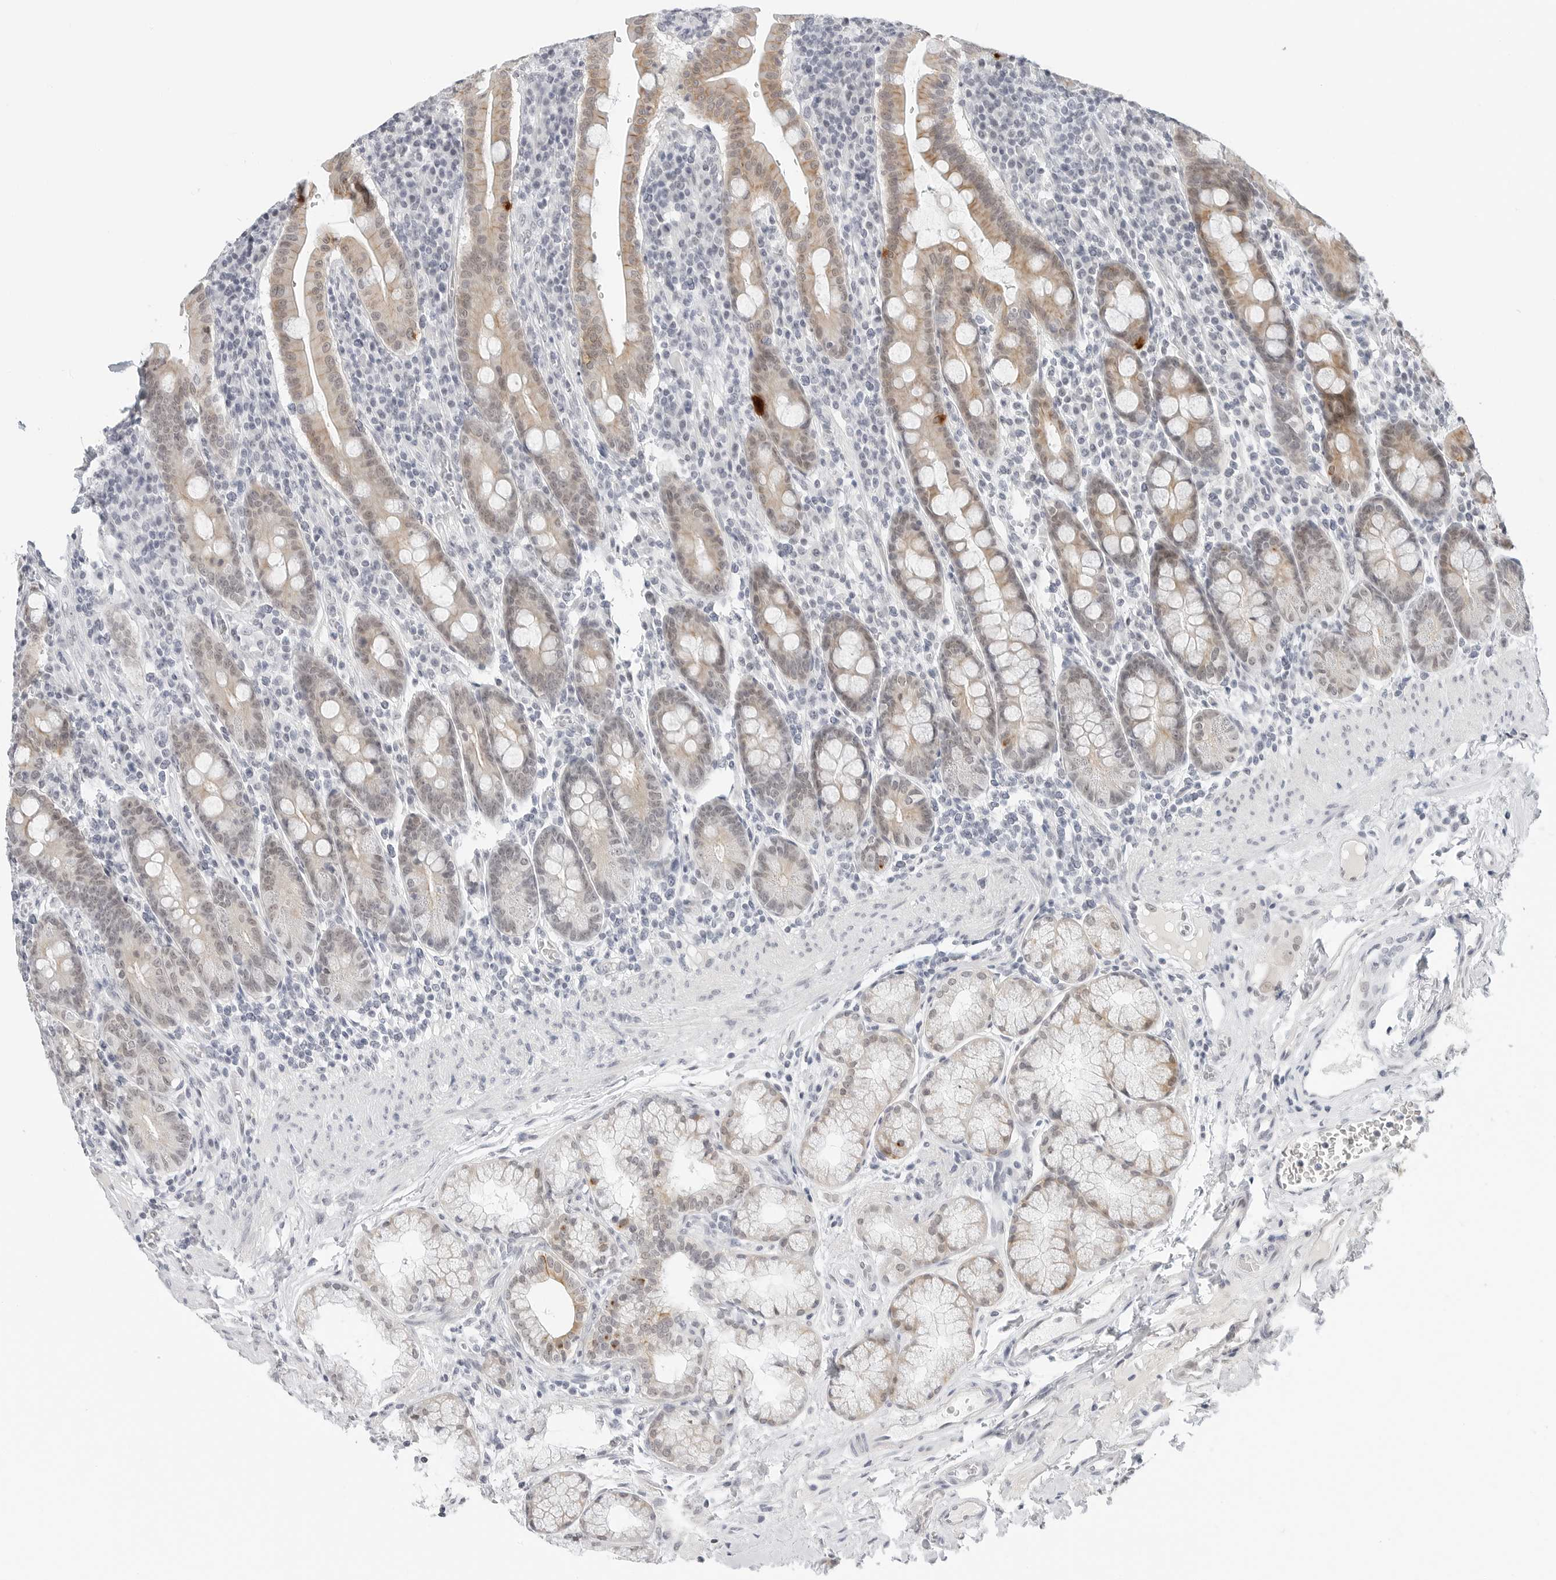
{"staining": {"intensity": "moderate", "quantity": ">75%", "location": "cytoplasmic/membranous"}, "tissue": "duodenum", "cell_type": "Glandular cells", "image_type": "normal", "snomed": [{"axis": "morphology", "description": "Normal tissue, NOS"}, {"axis": "morphology", "description": "Adenocarcinoma, NOS"}, {"axis": "topography", "description": "Pancreas"}, {"axis": "topography", "description": "Duodenum"}], "caption": "Glandular cells demonstrate medium levels of moderate cytoplasmic/membranous positivity in approximately >75% of cells in unremarkable duodenum.", "gene": "TSEN2", "patient": {"sex": "male", "age": 50}}